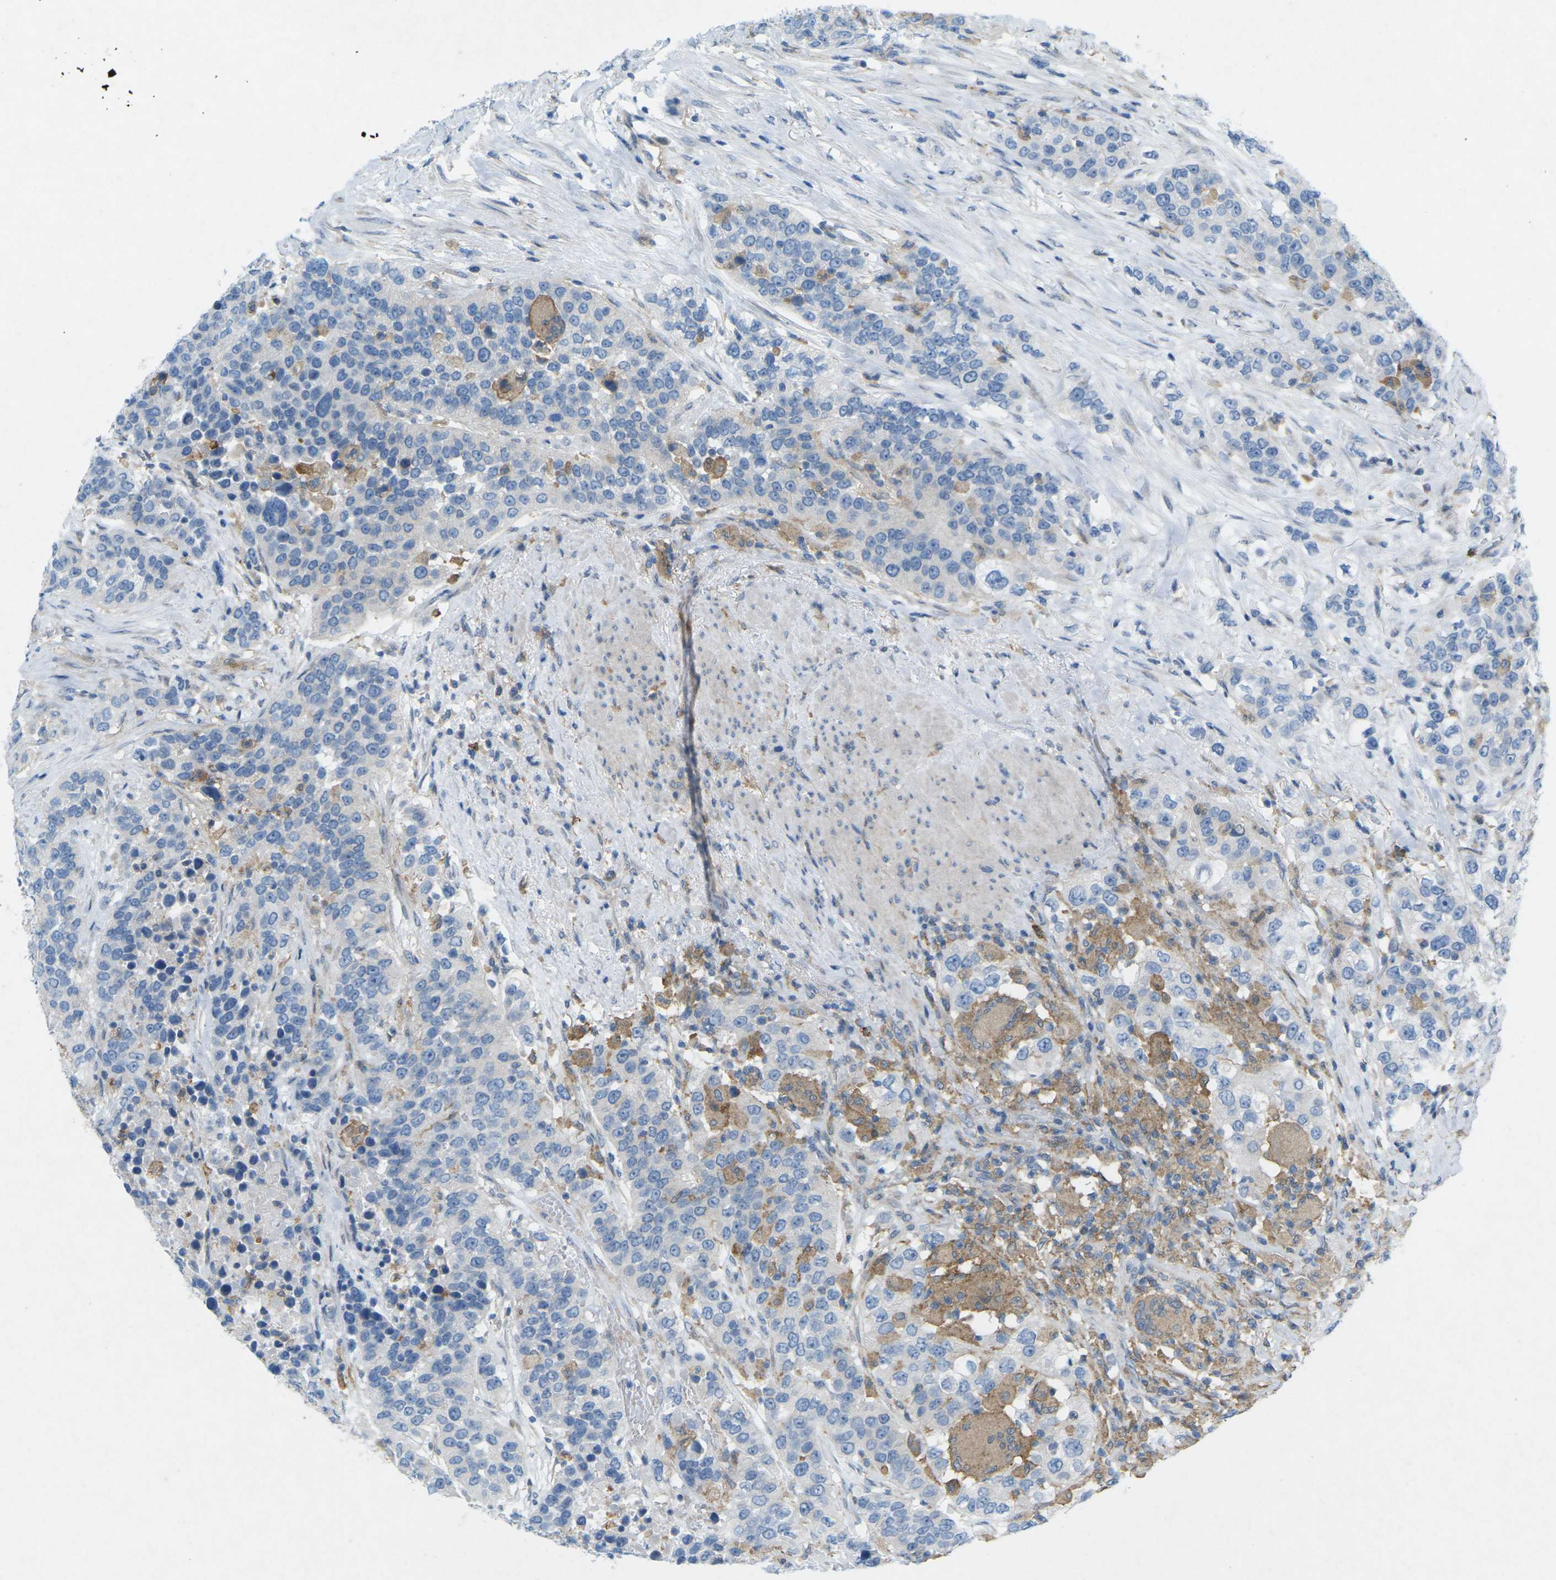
{"staining": {"intensity": "negative", "quantity": "none", "location": "none"}, "tissue": "urothelial cancer", "cell_type": "Tumor cells", "image_type": "cancer", "snomed": [{"axis": "morphology", "description": "Urothelial carcinoma, High grade"}, {"axis": "topography", "description": "Urinary bladder"}], "caption": "Urothelial cancer was stained to show a protein in brown. There is no significant expression in tumor cells. The staining is performed using DAB brown chromogen with nuclei counter-stained in using hematoxylin.", "gene": "STK11", "patient": {"sex": "female", "age": 80}}